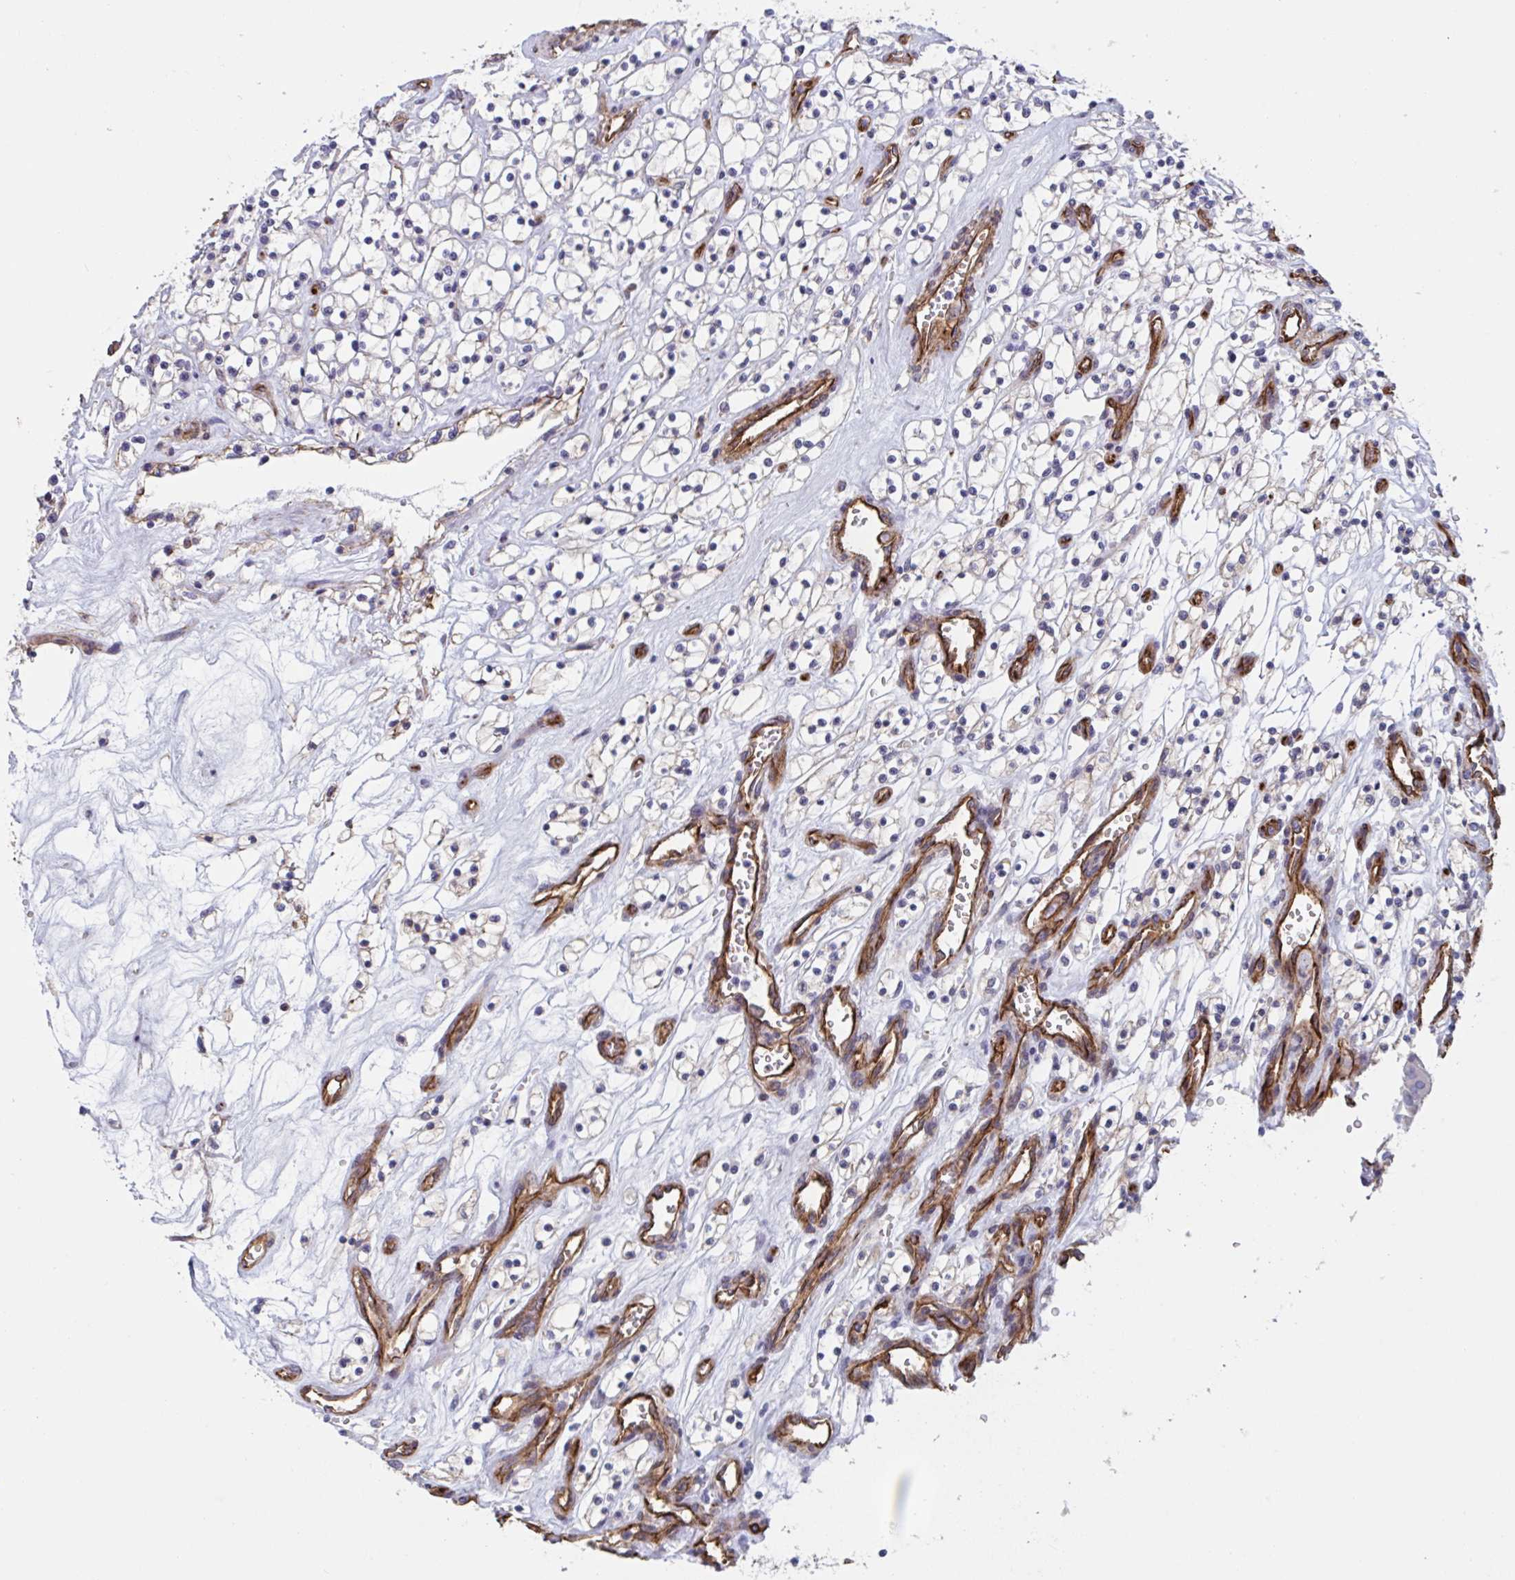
{"staining": {"intensity": "negative", "quantity": "none", "location": "none"}, "tissue": "renal cancer", "cell_type": "Tumor cells", "image_type": "cancer", "snomed": [{"axis": "morphology", "description": "Adenocarcinoma, NOS"}, {"axis": "topography", "description": "Kidney"}], "caption": "Immunohistochemistry (IHC) image of neoplastic tissue: renal adenocarcinoma stained with DAB shows no significant protein staining in tumor cells.", "gene": "CITED4", "patient": {"sex": "female", "age": 69}}